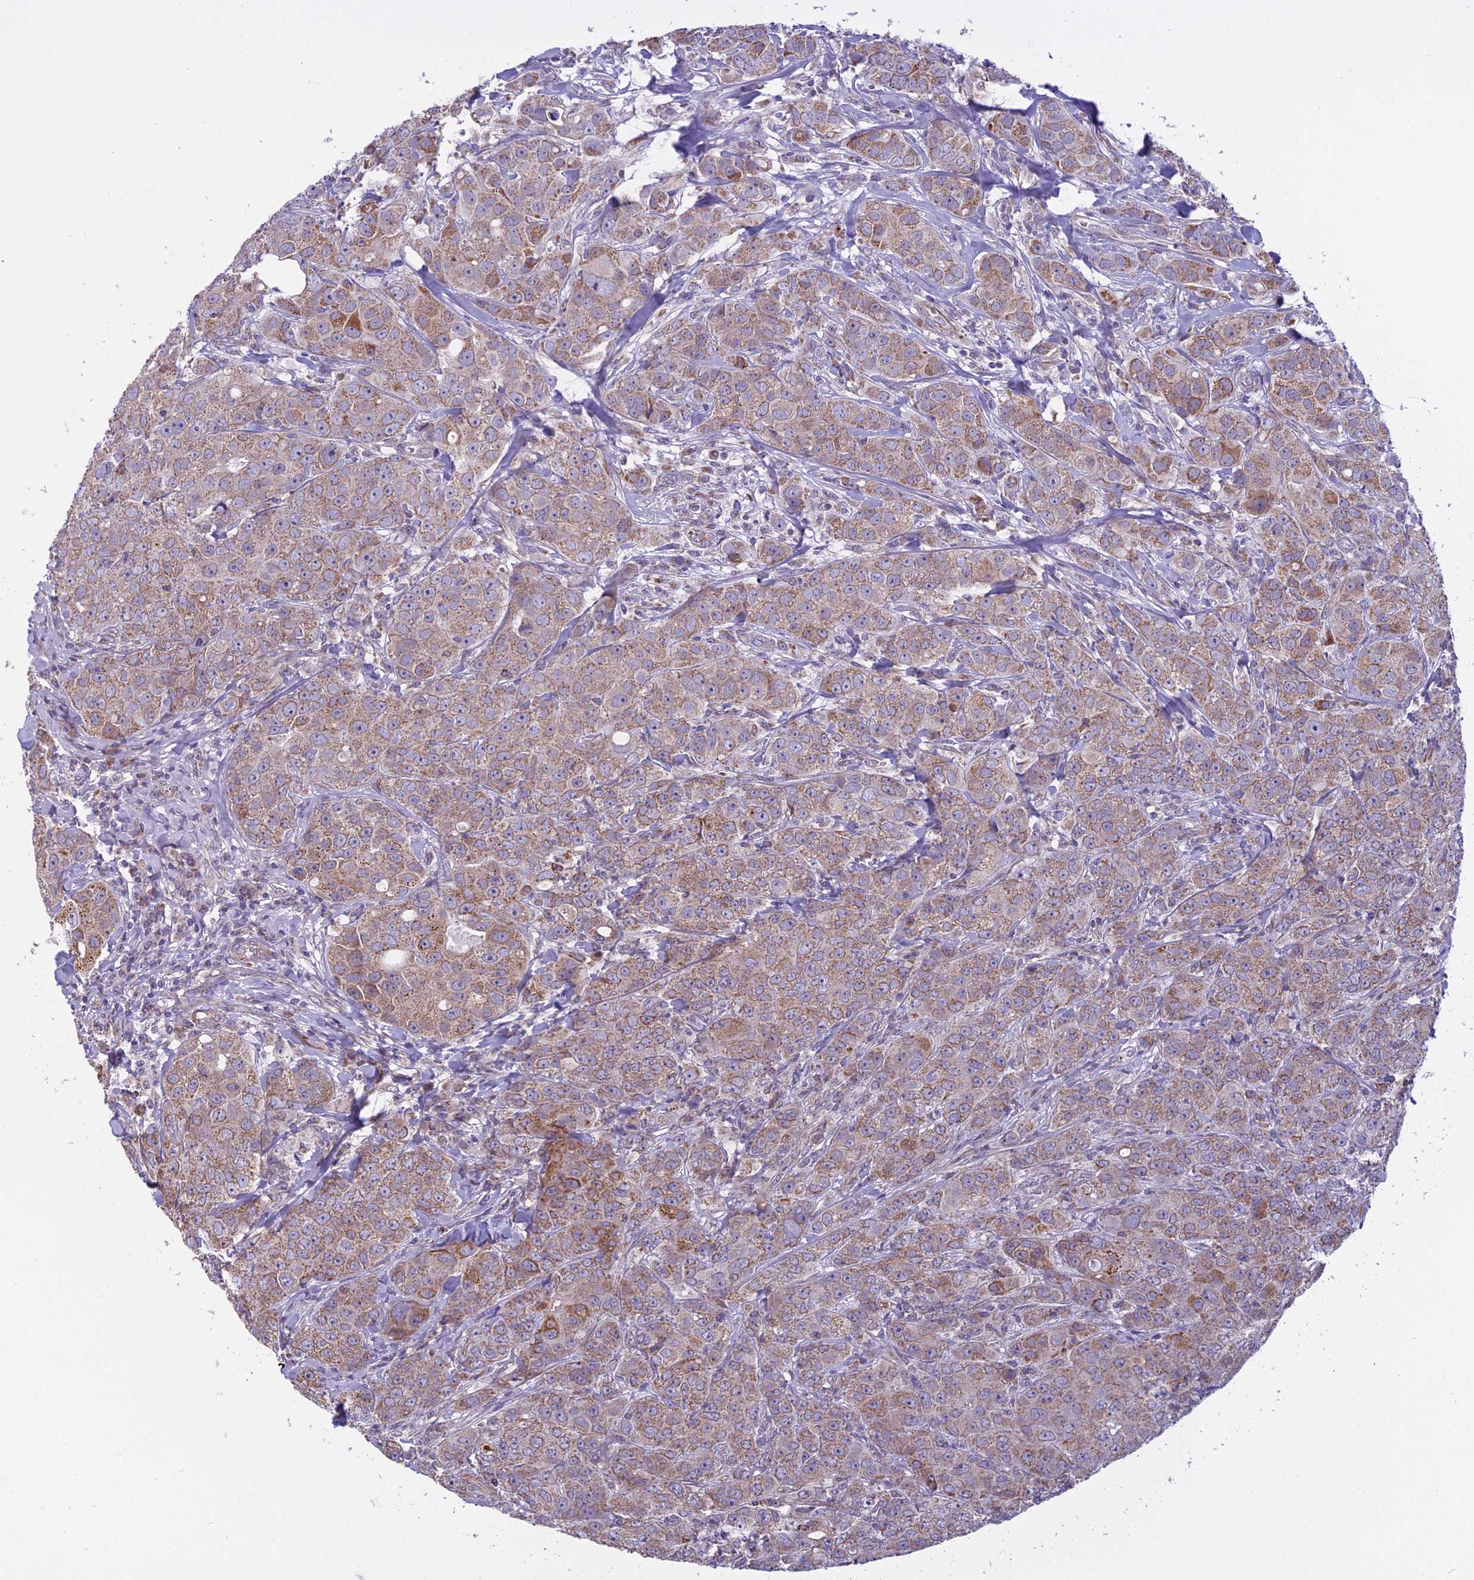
{"staining": {"intensity": "moderate", "quantity": "25%-75%", "location": "cytoplasmic/membranous"}, "tissue": "breast cancer", "cell_type": "Tumor cells", "image_type": "cancer", "snomed": [{"axis": "morphology", "description": "Duct carcinoma"}, {"axis": "topography", "description": "Breast"}], "caption": "Immunohistochemical staining of human breast cancer displays medium levels of moderate cytoplasmic/membranous protein expression in approximately 25%-75% of tumor cells.", "gene": "DUS2", "patient": {"sex": "female", "age": 43}}